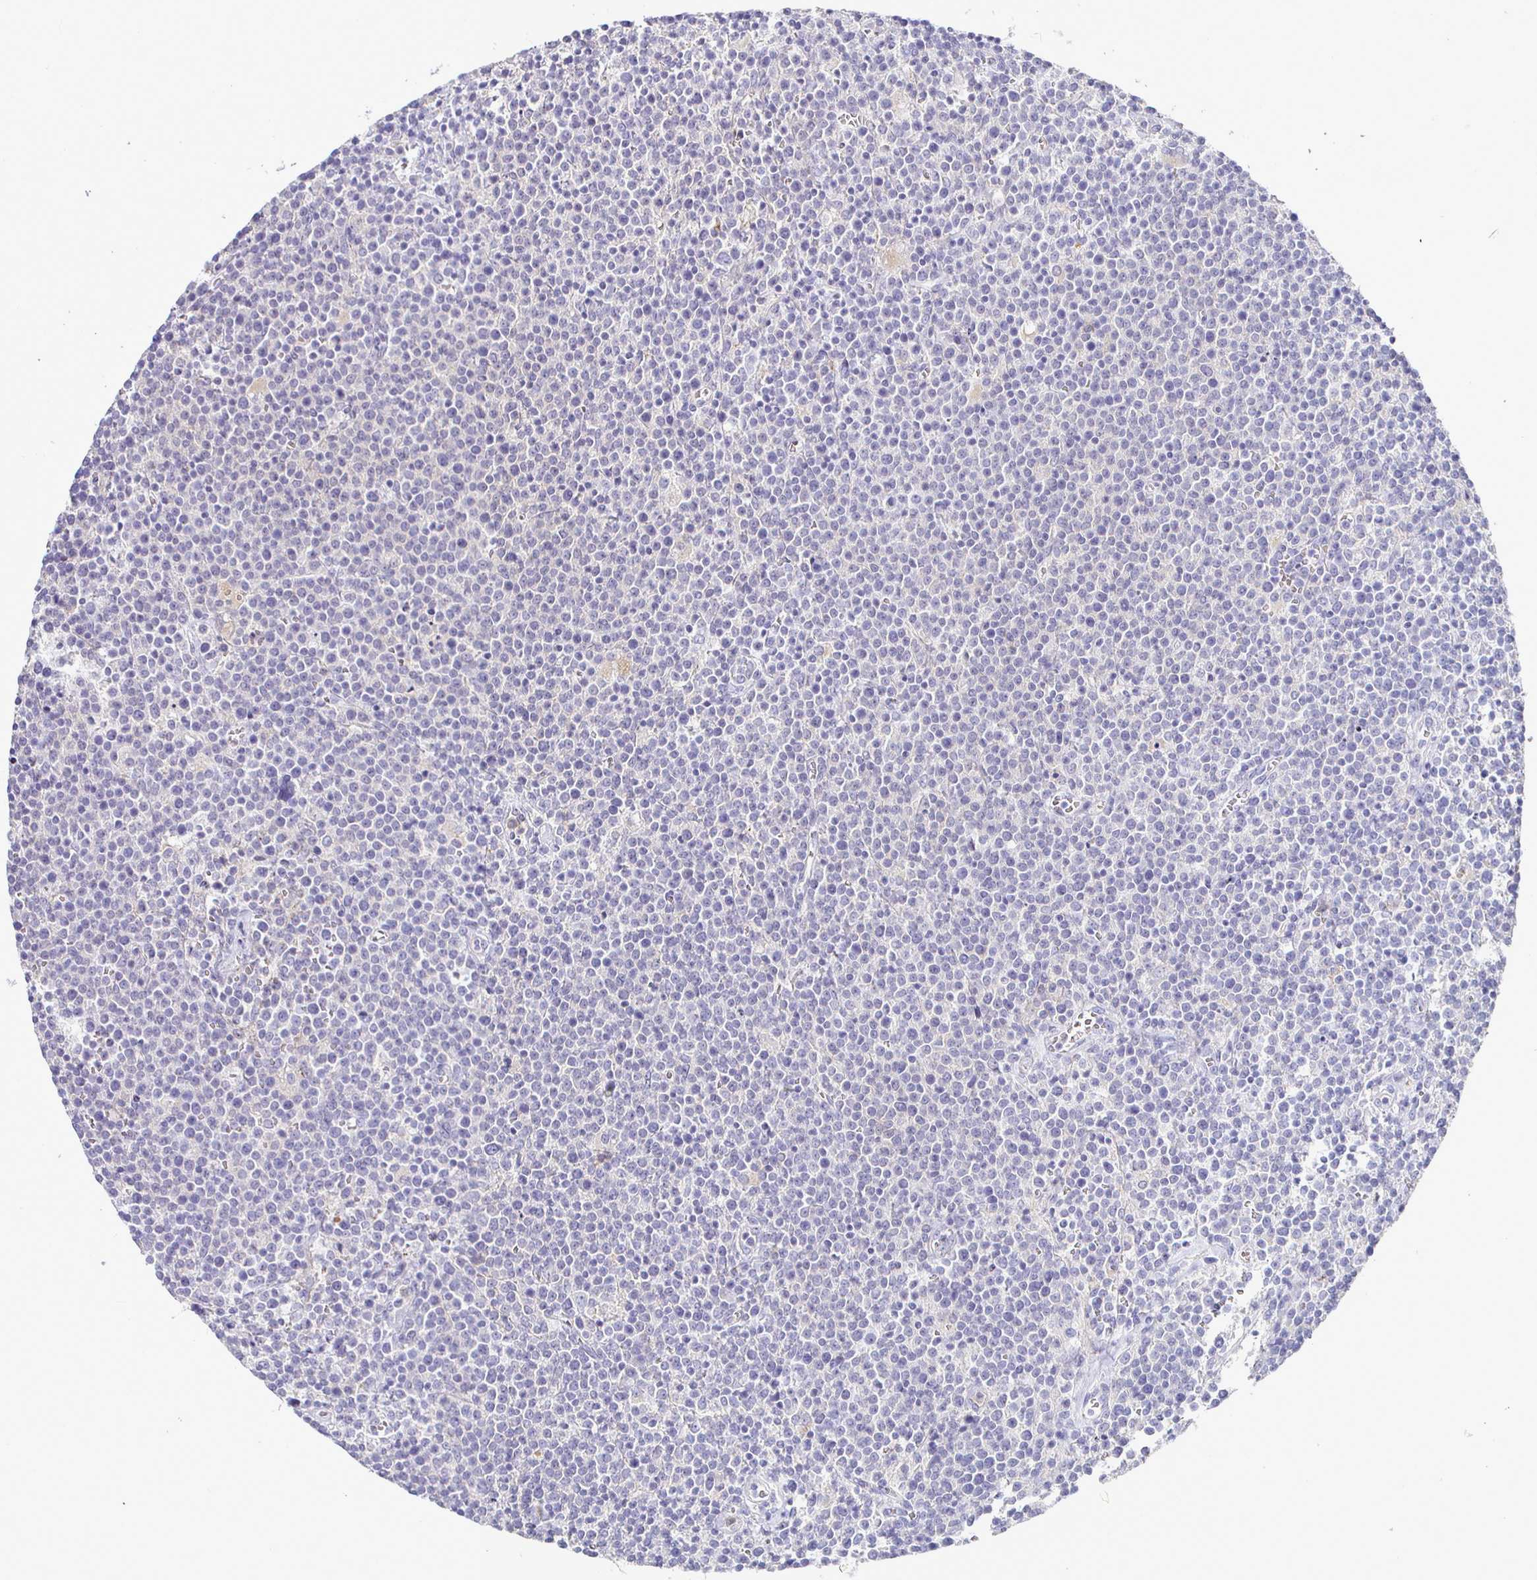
{"staining": {"intensity": "negative", "quantity": "none", "location": "none"}, "tissue": "lymphoma", "cell_type": "Tumor cells", "image_type": "cancer", "snomed": [{"axis": "morphology", "description": "Malignant lymphoma, non-Hodgkin's type, High grade"}, {"axis": "topography", "description": "Lymph node"}], "caption": "This is an immunohistochemistry micrograph of lymphoma. There is no staining in tumor cells.", "gene": "SIRPA", "patient": {"sex": "male", "age": 61}}